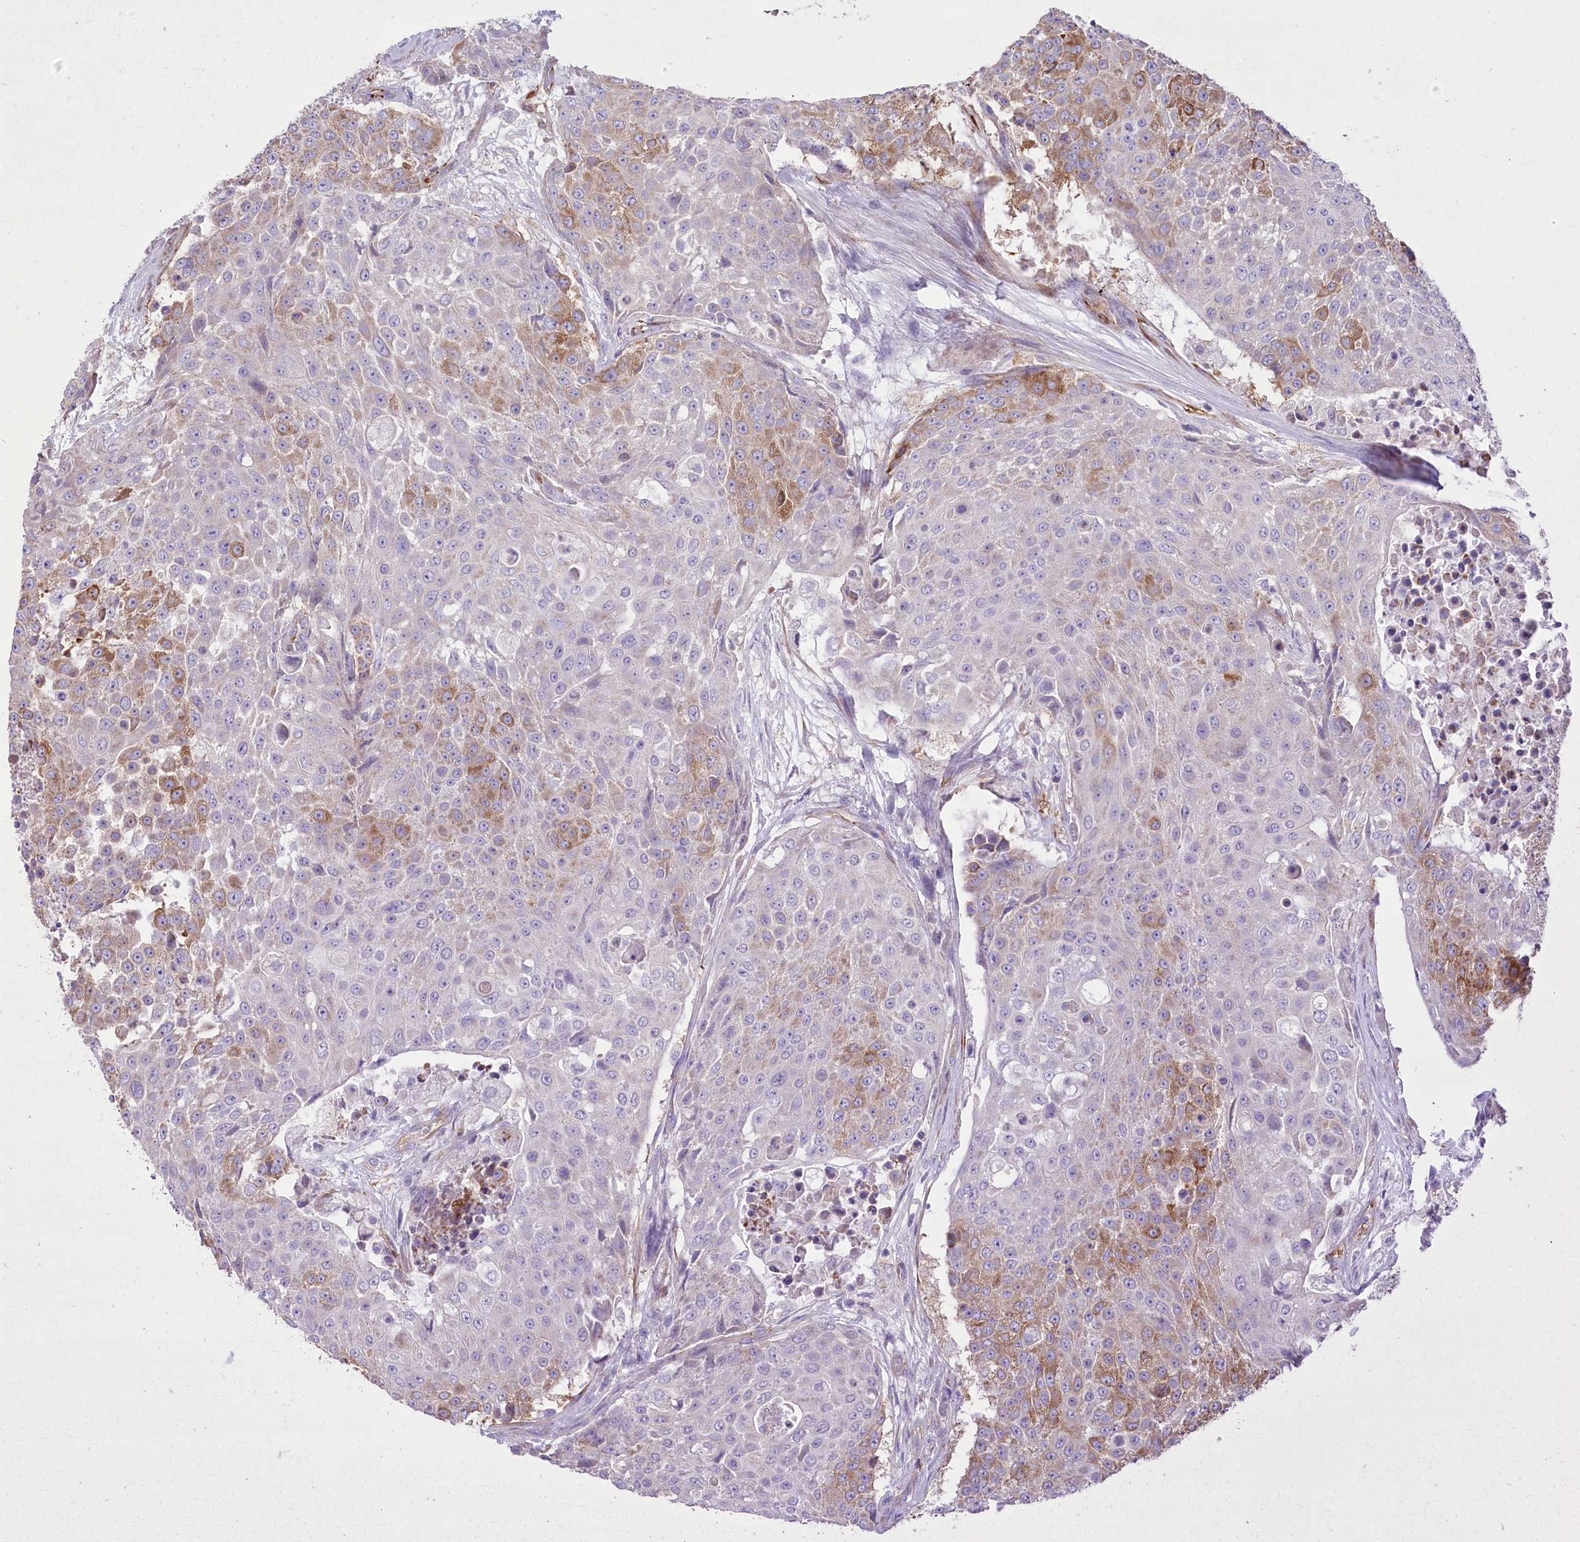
{"staining": {"intensity": "moderate", "quantity": "25%-75%", "location": "cytoplasmic/membranous"}, "tissue": "urothelial cancer", "cell_type": "Tumor cells", "image_type": "cancer", "snomed": [{"axis": "morphology", "description": "Urothelial carcinoma, High grade"}, {"axis": "topography", "description": "Urinary bladder"}], "caption": "Immunohistochemical staining of urothelial cancer demonstrates medium levels of moderate cytoplasmic/membranous expression in approximately 25%-75% of tumor cells.", "gene": "ANGPTL3", "patient": {"sex": "female", "age": 63}}